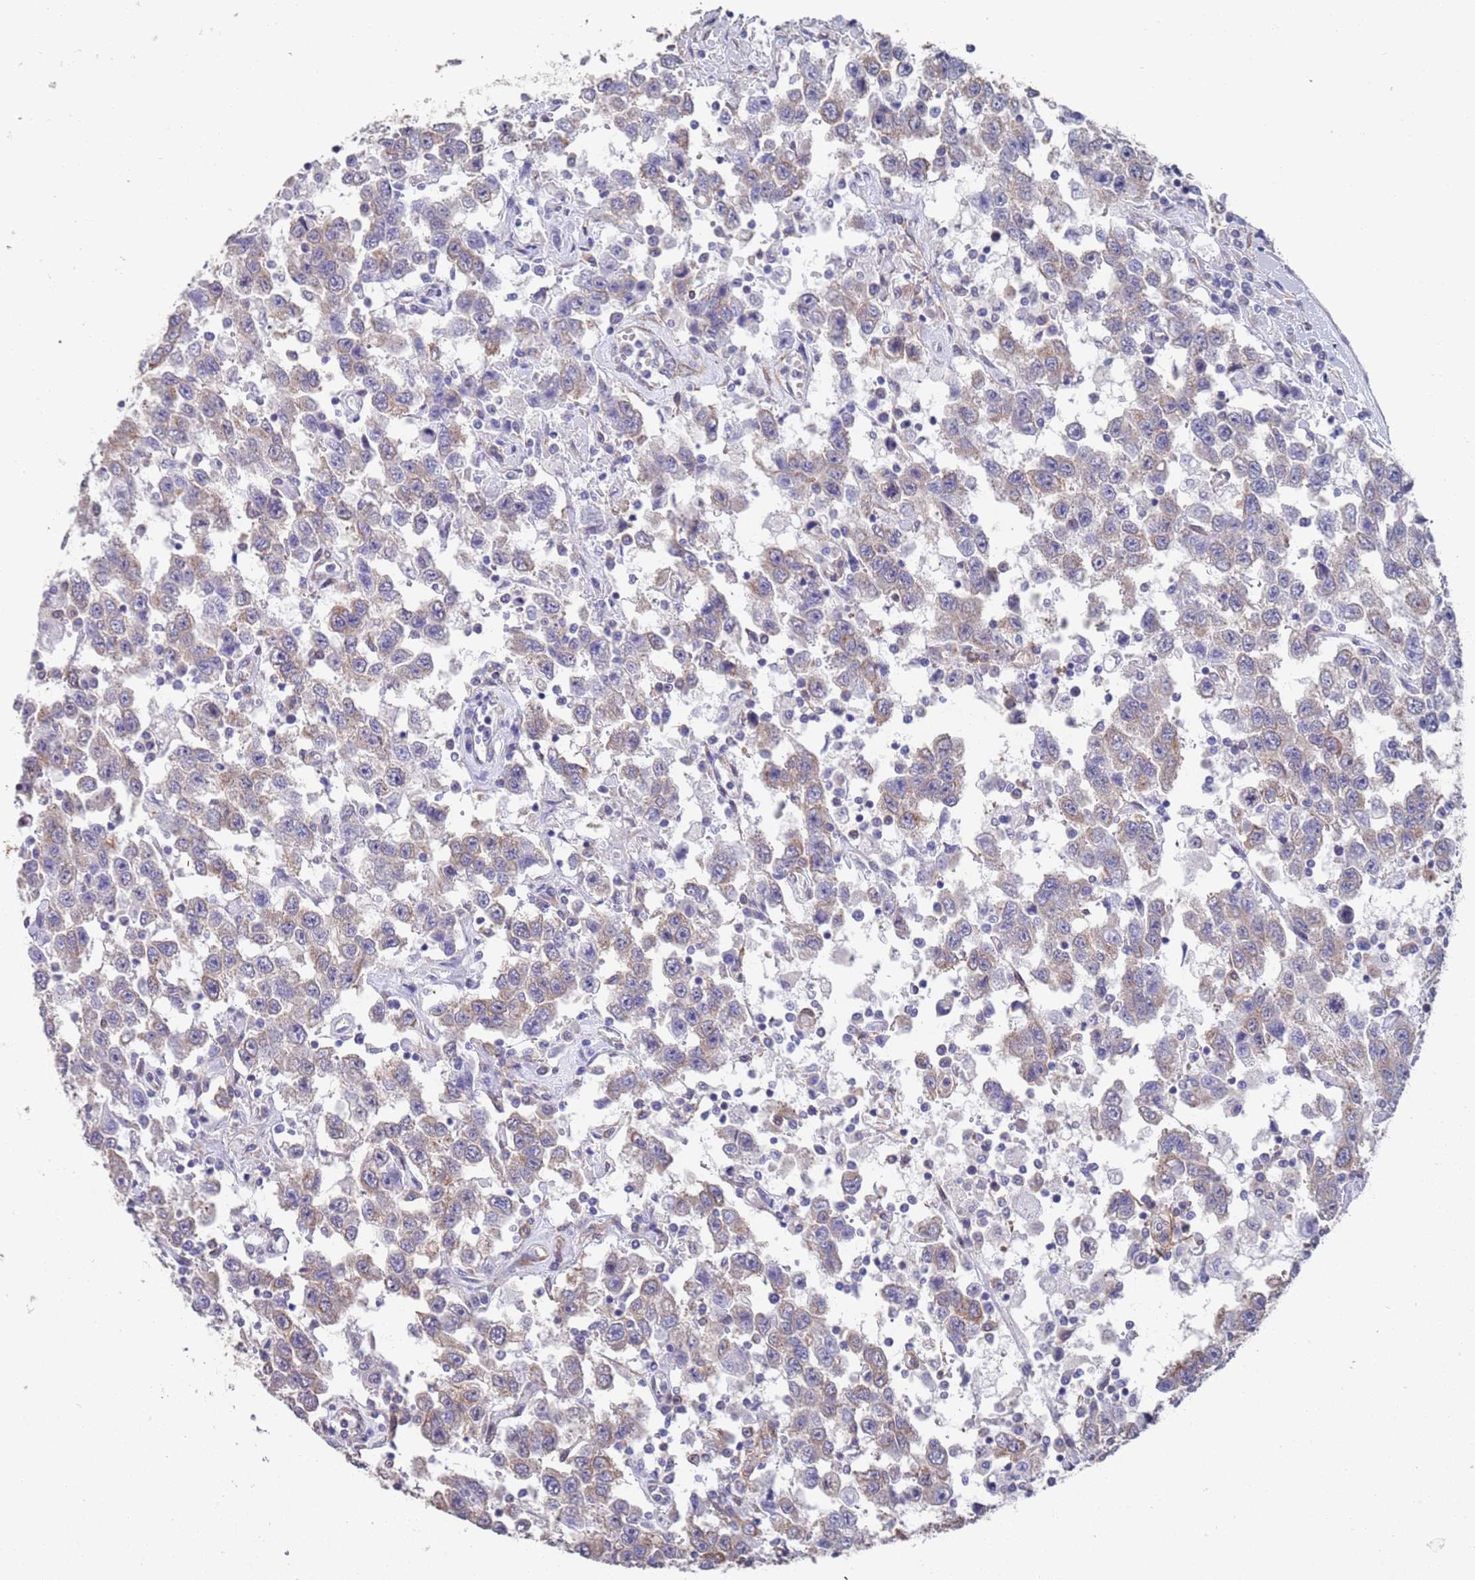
{"staining": {"intensity": "weak", "quantity": "25%-75%", "location": "cytoplasmic/membranous"}, "tissue": "testis cancer", "cell_type": "Tumor cells", "image_type": "cancer", "snomed": [{"axis": "morphology", "description": "Seminoma, NOS"}, {"axis": "topography", "description": "Testis"}], "caption": "Weak cytoplasmic/membranous staining for a protein is identified in approximately 25%-75% of tumor cells of seminoma (testis) using immunohistochemistry.", "gene": "ANK2", "patient": {"sex": "male", "age": 41}}